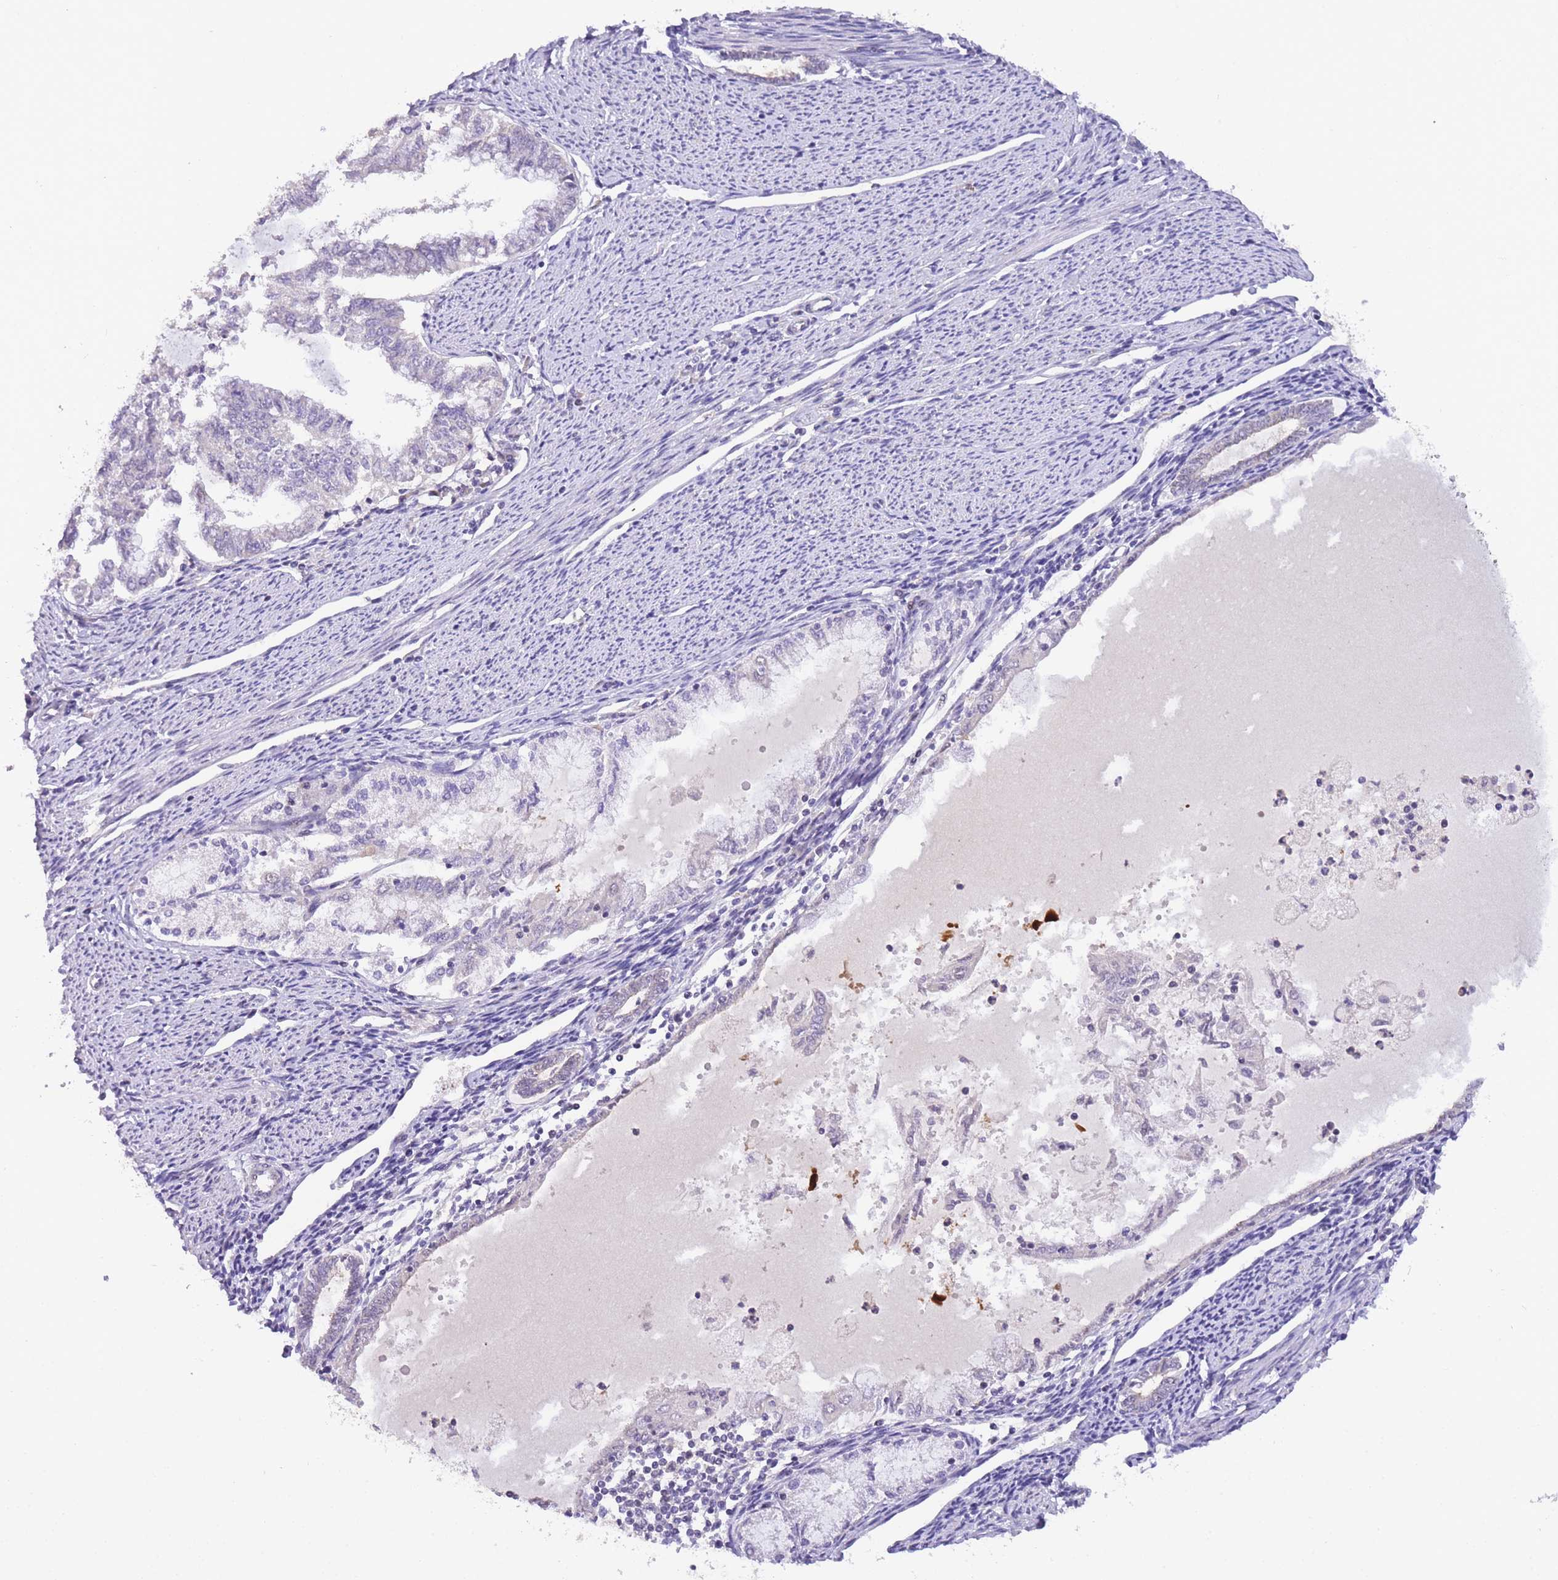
{"staining": {"intensity": "negative", "quantity": "none", "location": "none"}, "tissue": "endometrial cancer", "cell_type": "Tumor cells", "image_type": "cancer", "snomed": [{"axis": "morphology", "description": "Adenocarcinoma, NOS"}, {"axis": "topography", "description": "Endometrium"}], "caption": "There is no significant staining in tumor cells of endometrial cancer. (DAB immunohistochemistry visualized using brightfield microscopy, high magnification).", "gene": "SLC35F2", "patient": {"sex": "female", "age": 79}}